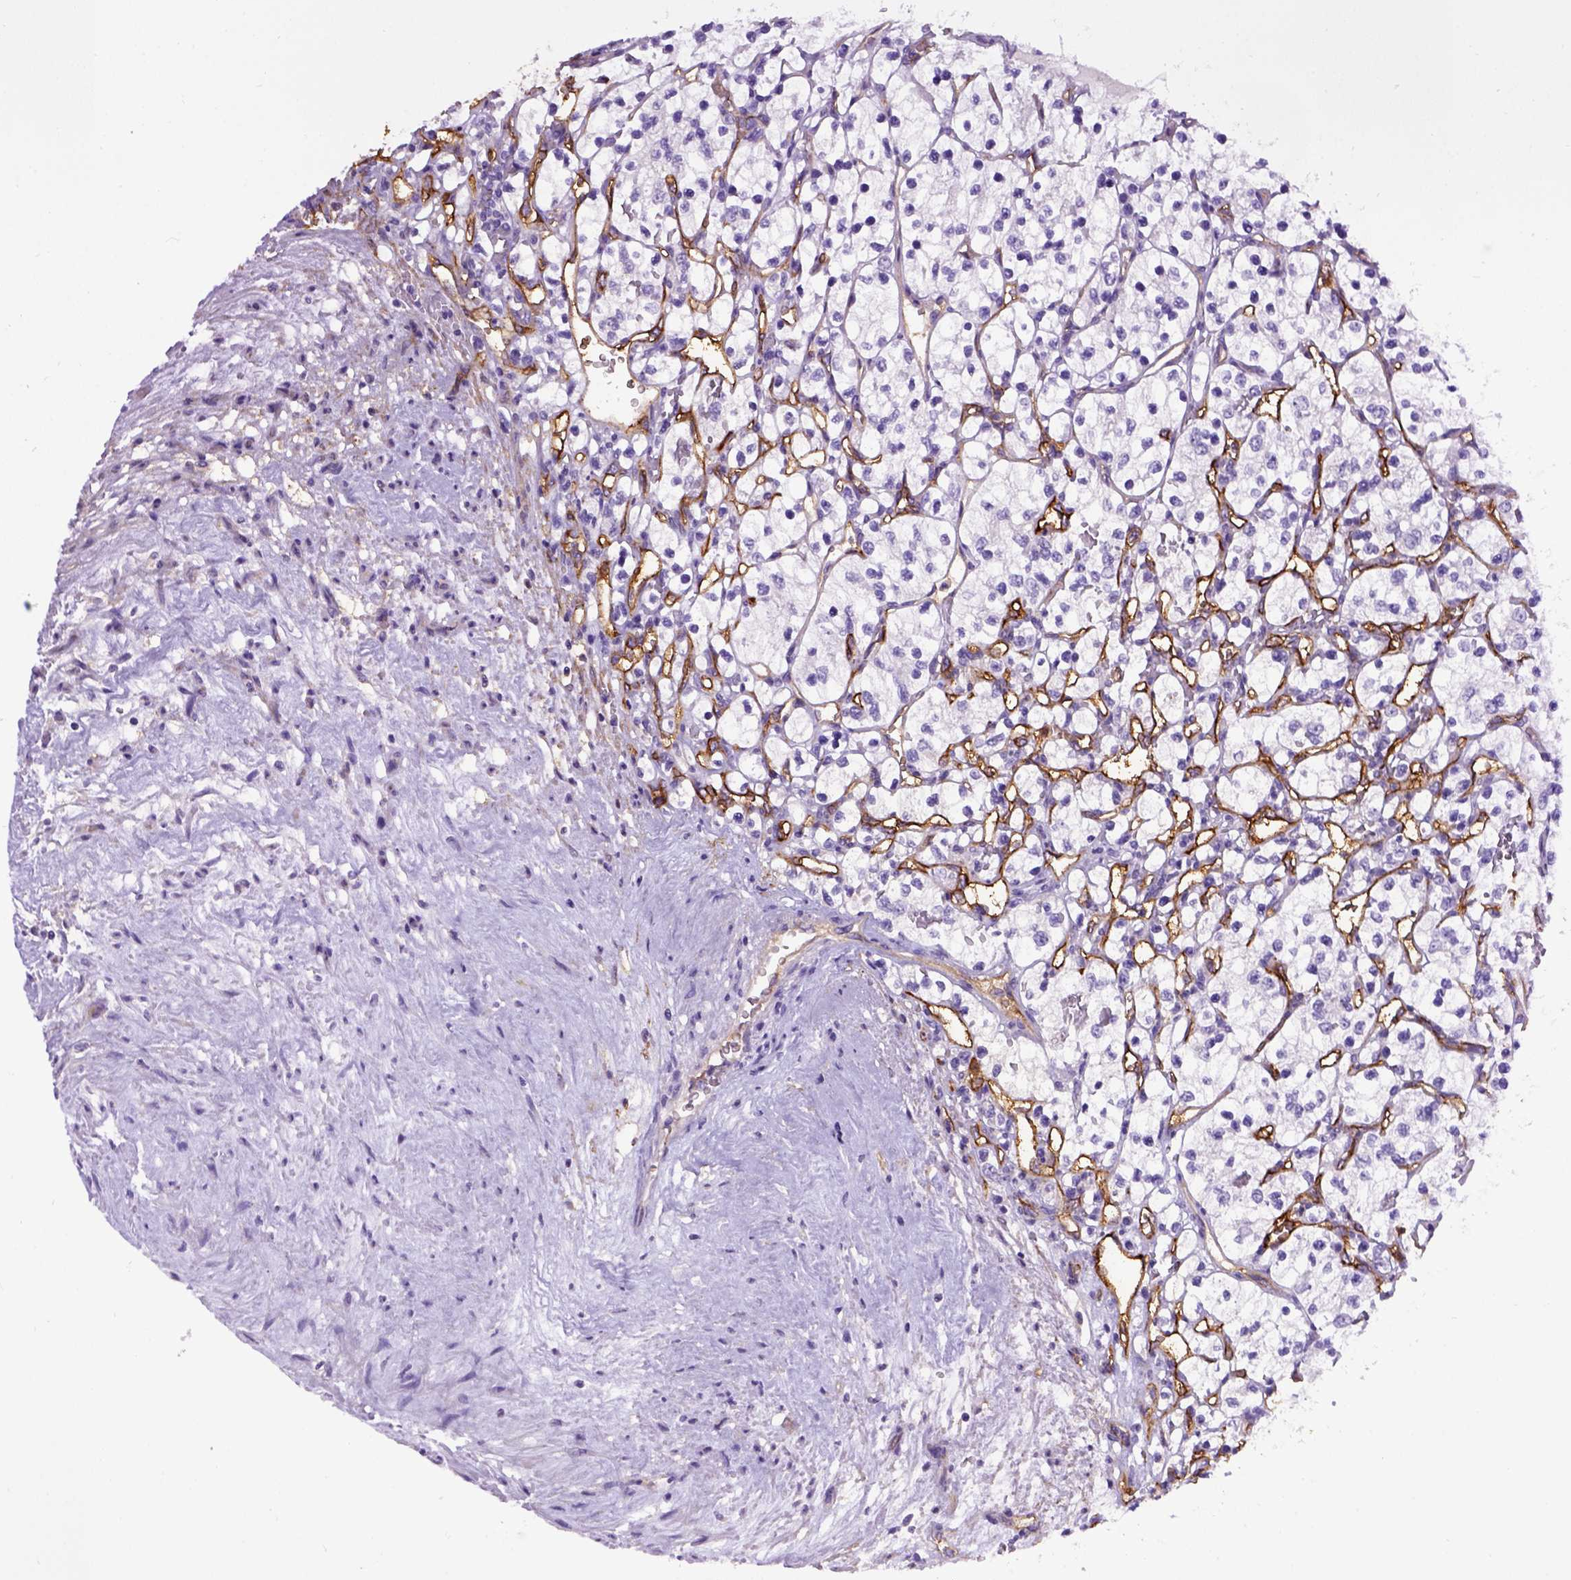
{"staining": {"intensity": "negative", "quantity": "none", "location": "none"}, "tissue": "renal cancer", "cell_type": "Tumor cells", "image_type": "cancer", "snomed": [{"axis": "morphology", "description": "Adenocarcinoma, NOS"}, {"axis": "topography", "description": "Kidney"}], "caption": "This histopathology image is of renal cancer (adenocarcinoma) stained with IHC to label a protein in brown with the nuclei are counter-stained blue. There is no staining in tumor cells. Brightfield microscopy of IHC stained with DAB (brown) and hematoxylin (blue), captured at high magnification.", "gene": "ENG", "patient": {"sex": "female", "age": 69}}